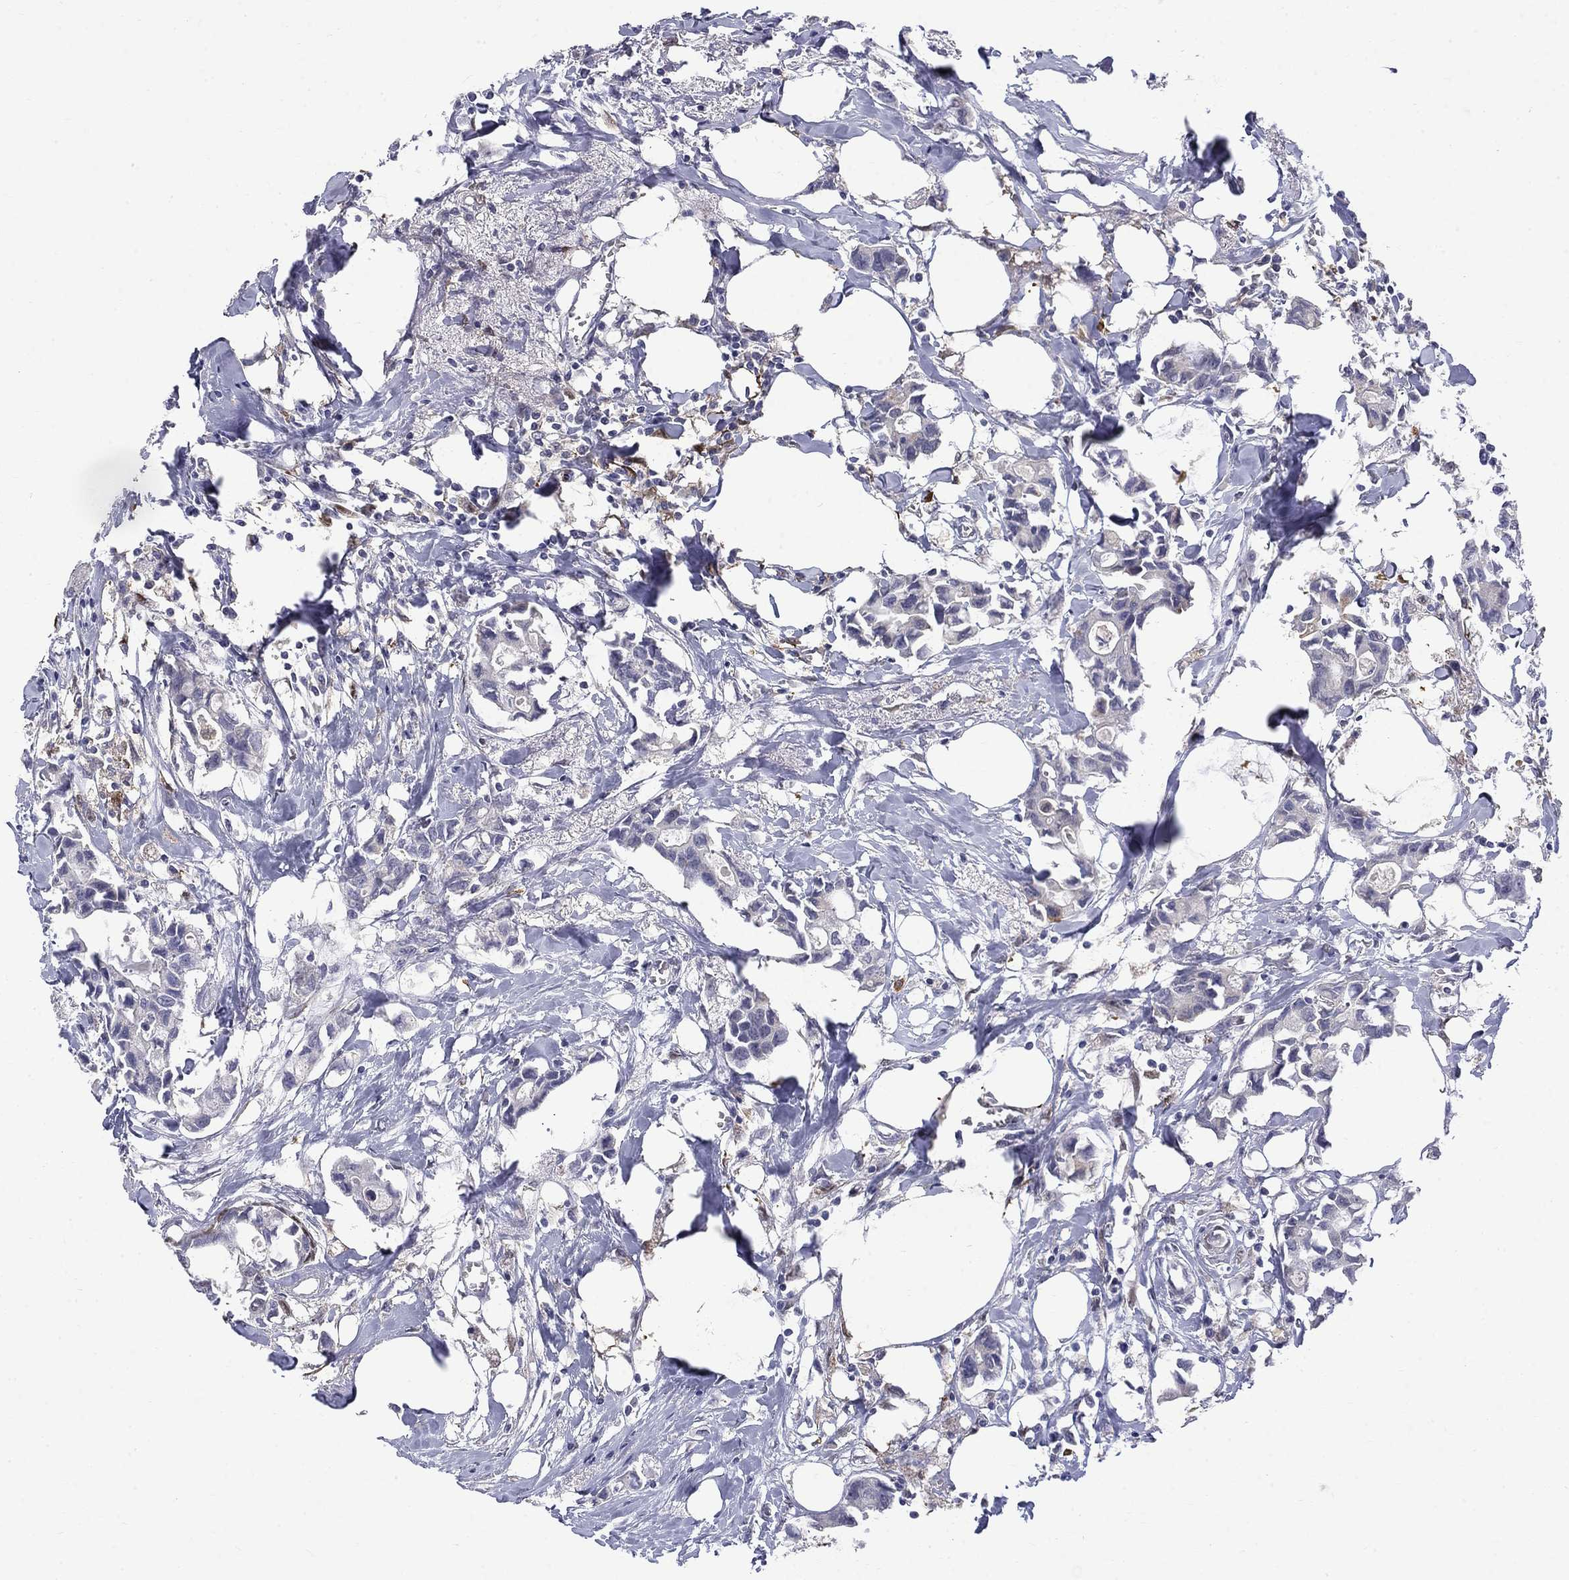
{"staining": {"intensity": "negative", "quantity": "none", "location": "none"}, "tissue": "breast cancer", "cell_type": "Tumor cells", "image_type": "cancer", "snomed": [{"axis": "morphology", "description": "Duct carcinoma"}, {"axis": "topography", "description": "Breast"}], "caption": "This image is of breast invasive ductal carcinoma stained with immunohistochemistry (IHC) to label a protein in brown with the nuclei are counter-stained blue. There is no expression in tumor cells.", "gene": "PCBP3", "patient": {"sex": "female", "age": 83}}